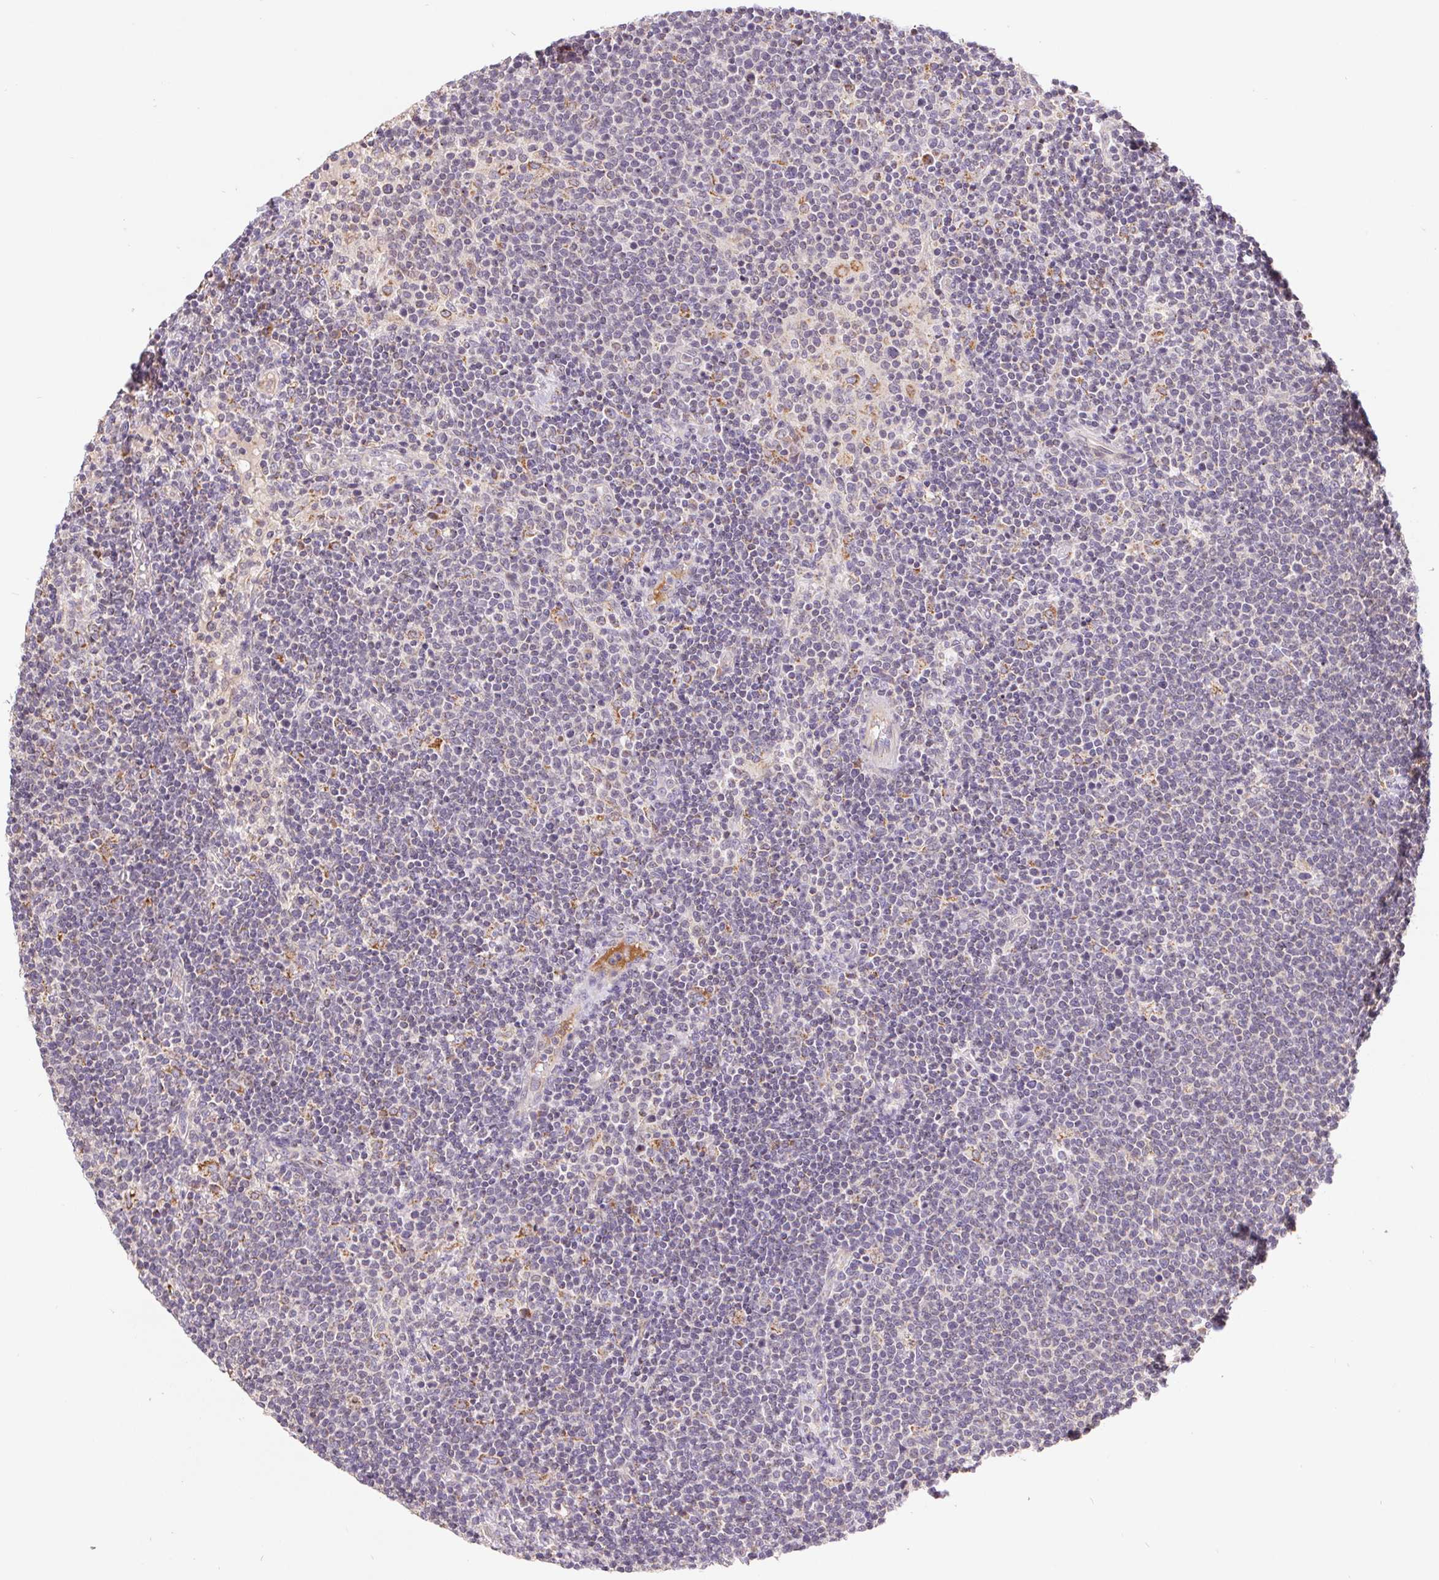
{"staining": {"intensity": "negative", "quantity": "none", "location": "none"}, "tissue": "lymphoma", "cell_type": "Tumor cells", "image_type": "cancer", "snomed": [{"axis": "morphology", "description": "Malignant lymphoma, non-Hodgkin's type, High grade"}, {"axis": "topography", "description": "Lymph node"}], "caption": "High power microscopy photomicrograph of an immunohistochemistry micrograph of malignant lymphoma, non-Hodgkin's type (high-grade), revealing no significant positivity in tumor cells.", "gene": "EMC6", "patient": {"sex": "male", "age": 61}}